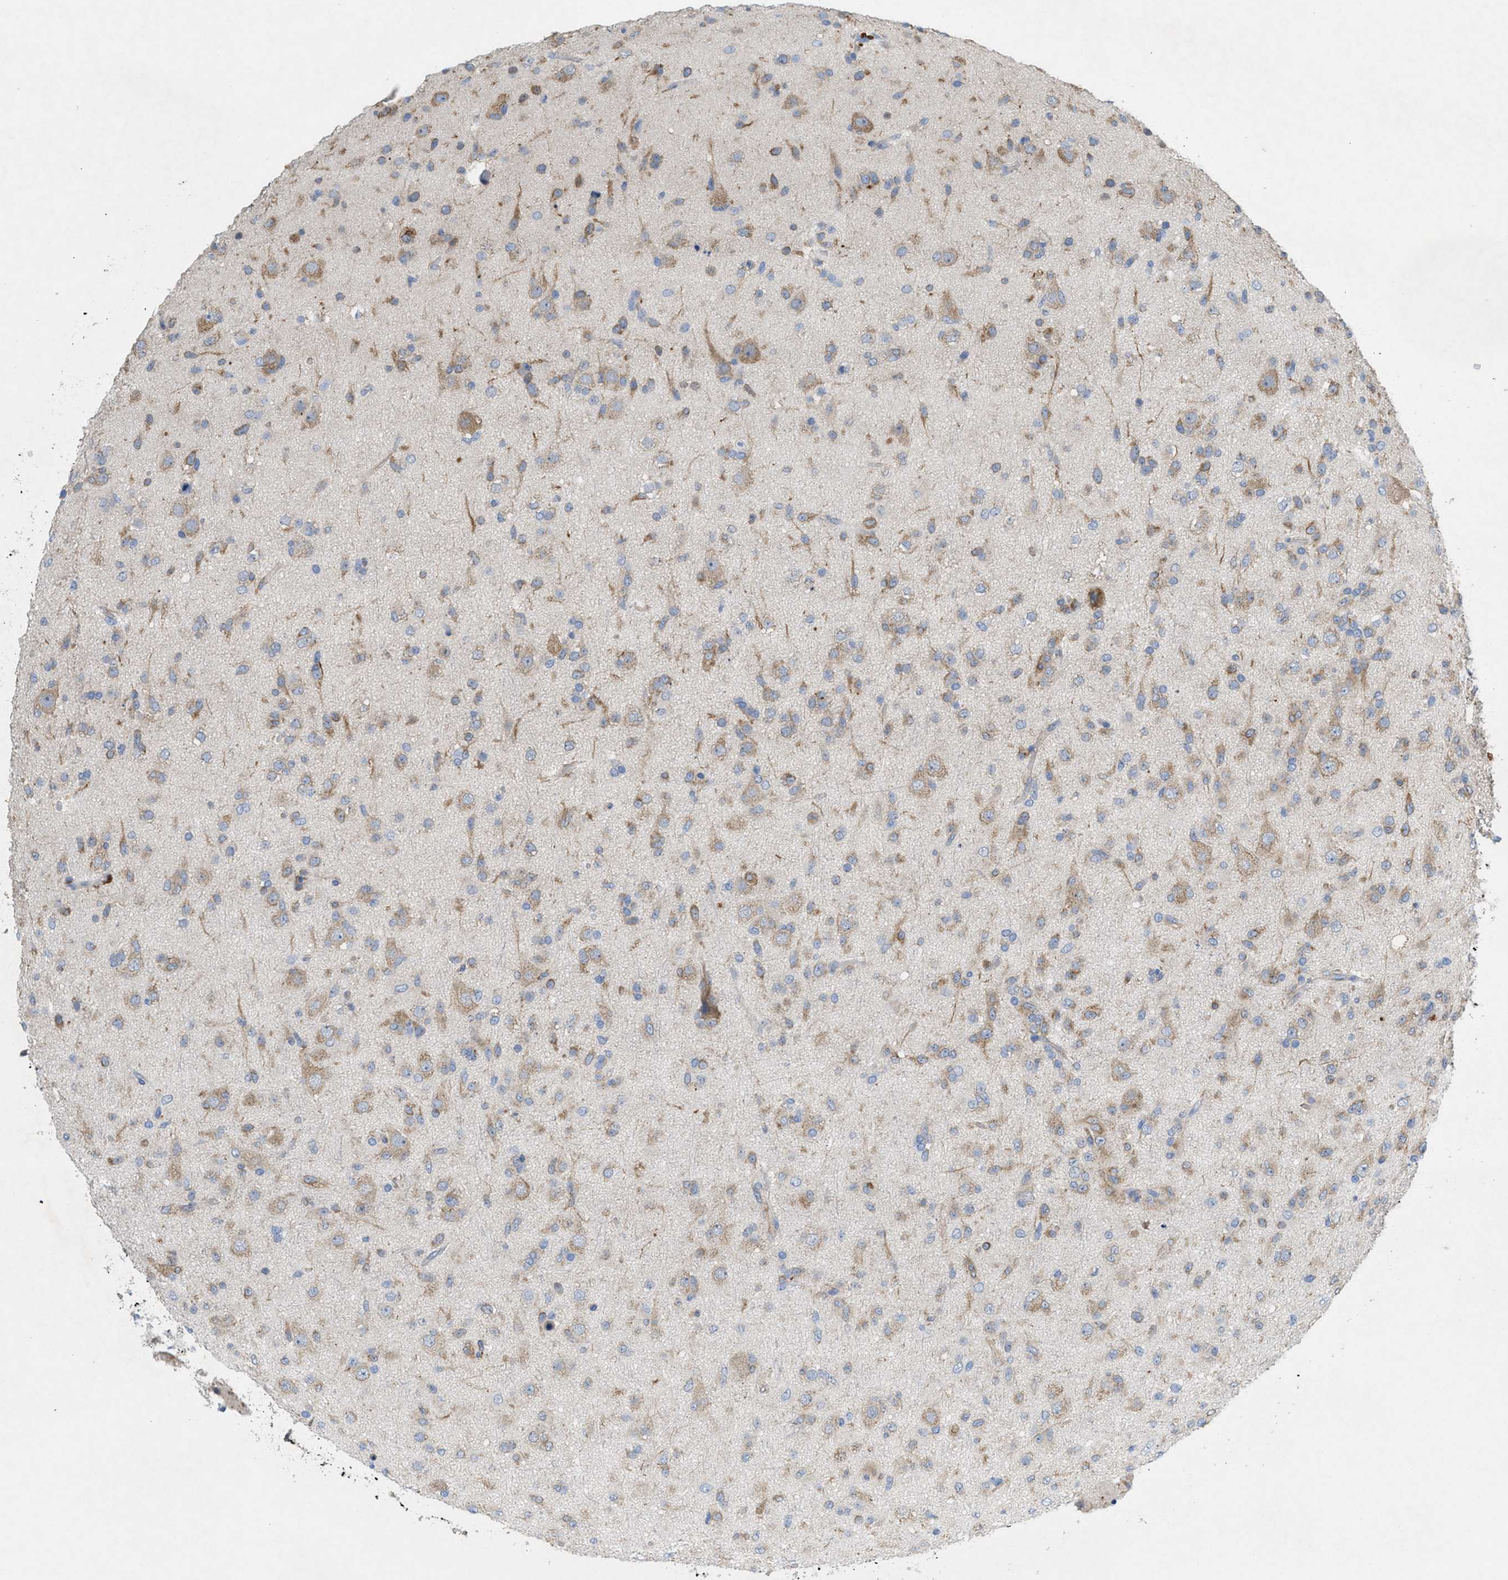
{"staining": {"intensity": "moderate", "quantity": "25%-75%", "location": "cytoplasmic/membranous"}, "tissue": "glioma", "cell_type": "Tumor cells", "image_type": "cancer", "snomed": [{"axis": "morphology", "description": "Glioma, malignant, Low grade"}, {"axis": "topography", "description": "Brain"}], "caption": "Immunohistochemistry of low-grade glioma (malignant) reveals medium levels of moderate cytoplasmic/membranous staining in approximately 25%-75% of tumor cells.", "gene": "UBAP2", "patient": {"sex": "male", "age": 65}}